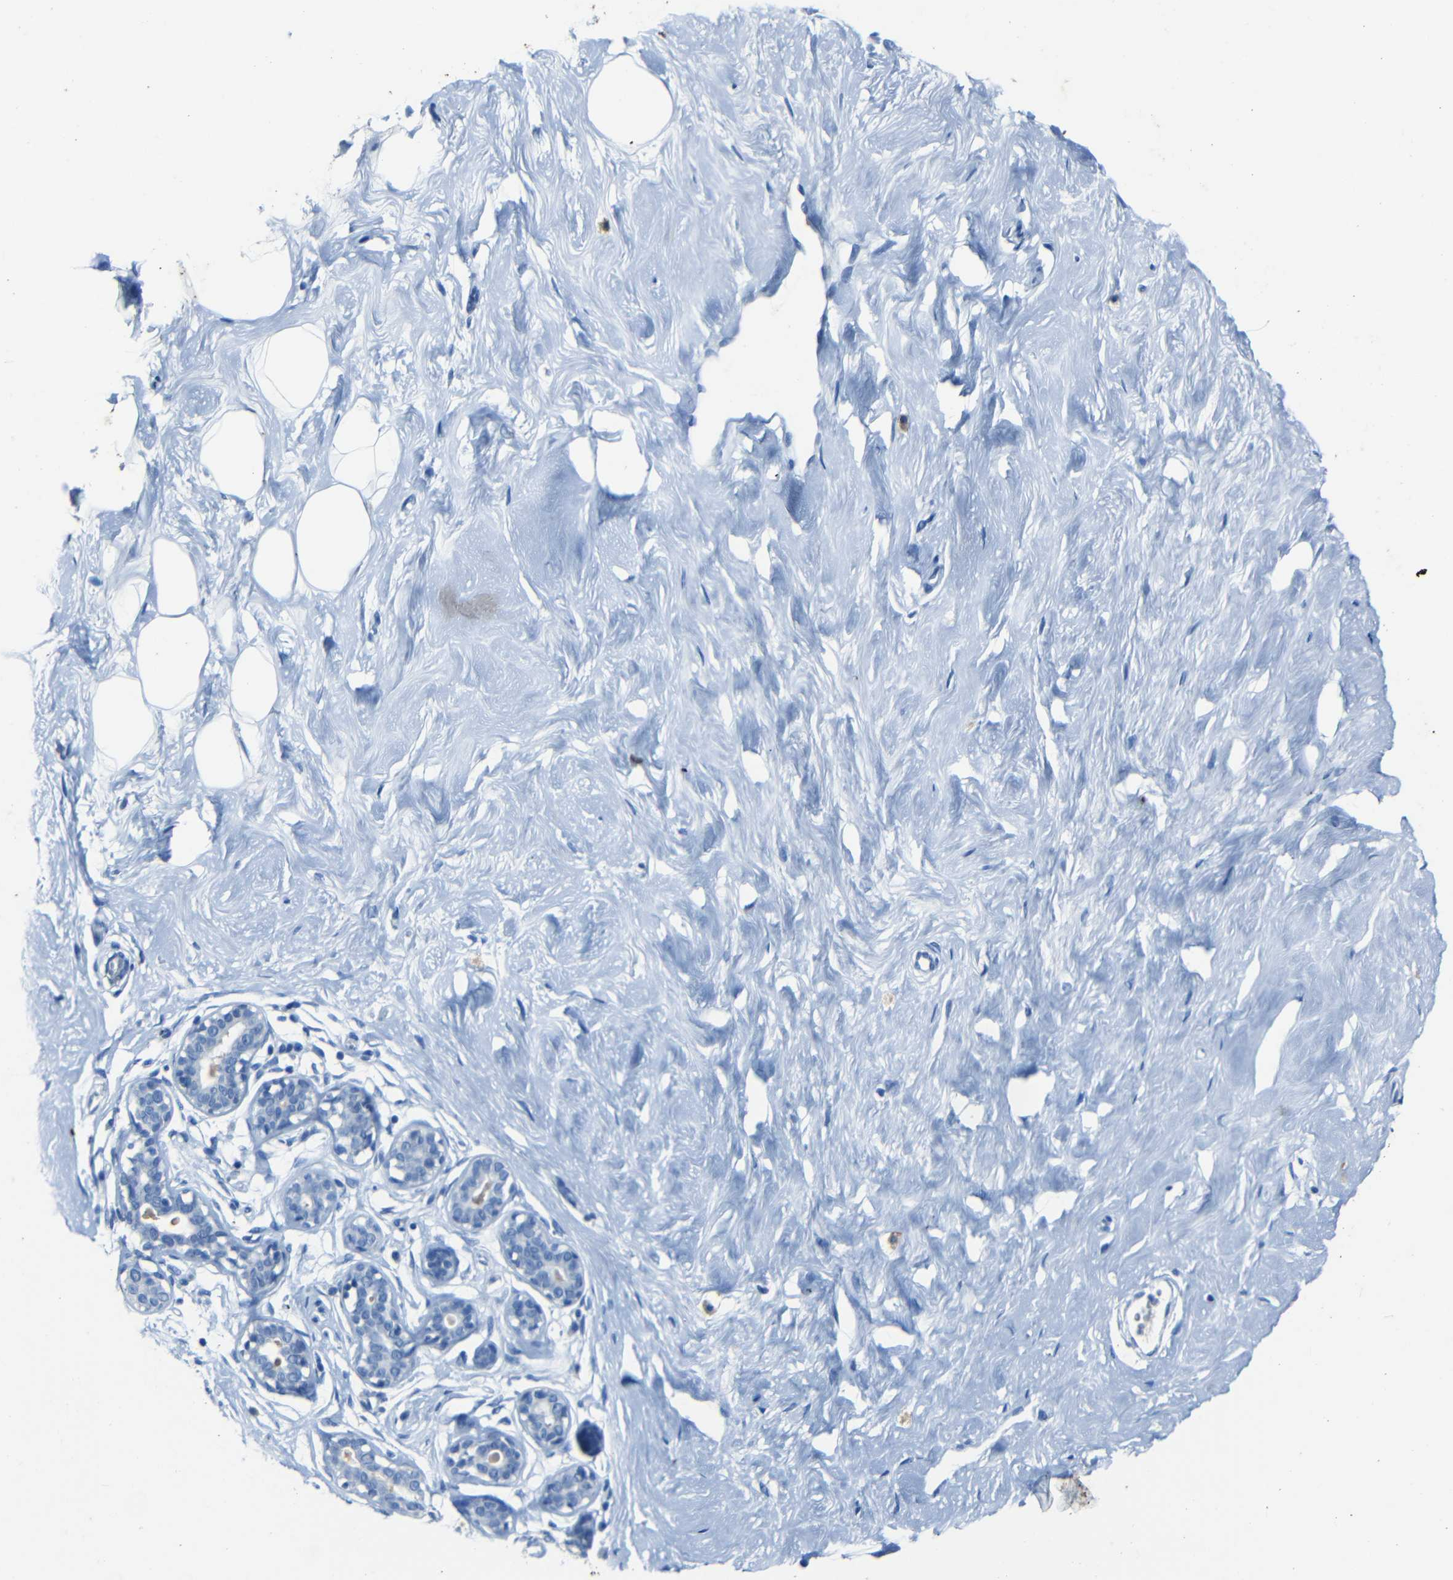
{"staining": {"intensity": "moderate", "quantity": "<25%", "location": "cytoplasmic/membranous"}, "tissue": "breast", "cell_type": "Adipocytes", "image_type": "normal", "snomed": [{"axis": "morphology", "description": "Normal tissue, NOS"}, {"axis": "topography", "description": "Breast"}], "caption": "High-magnification brightfield microscopy of unremarkable breast stained with DAB (brown) and counterstained with hematoxylin (blue). adipocytes exhibit moderate cytoplasmic/membranous positivity is seen in about<25% of cells.", "gene": "CLDN11", "patient": {"sex": "female", "age": 23}}